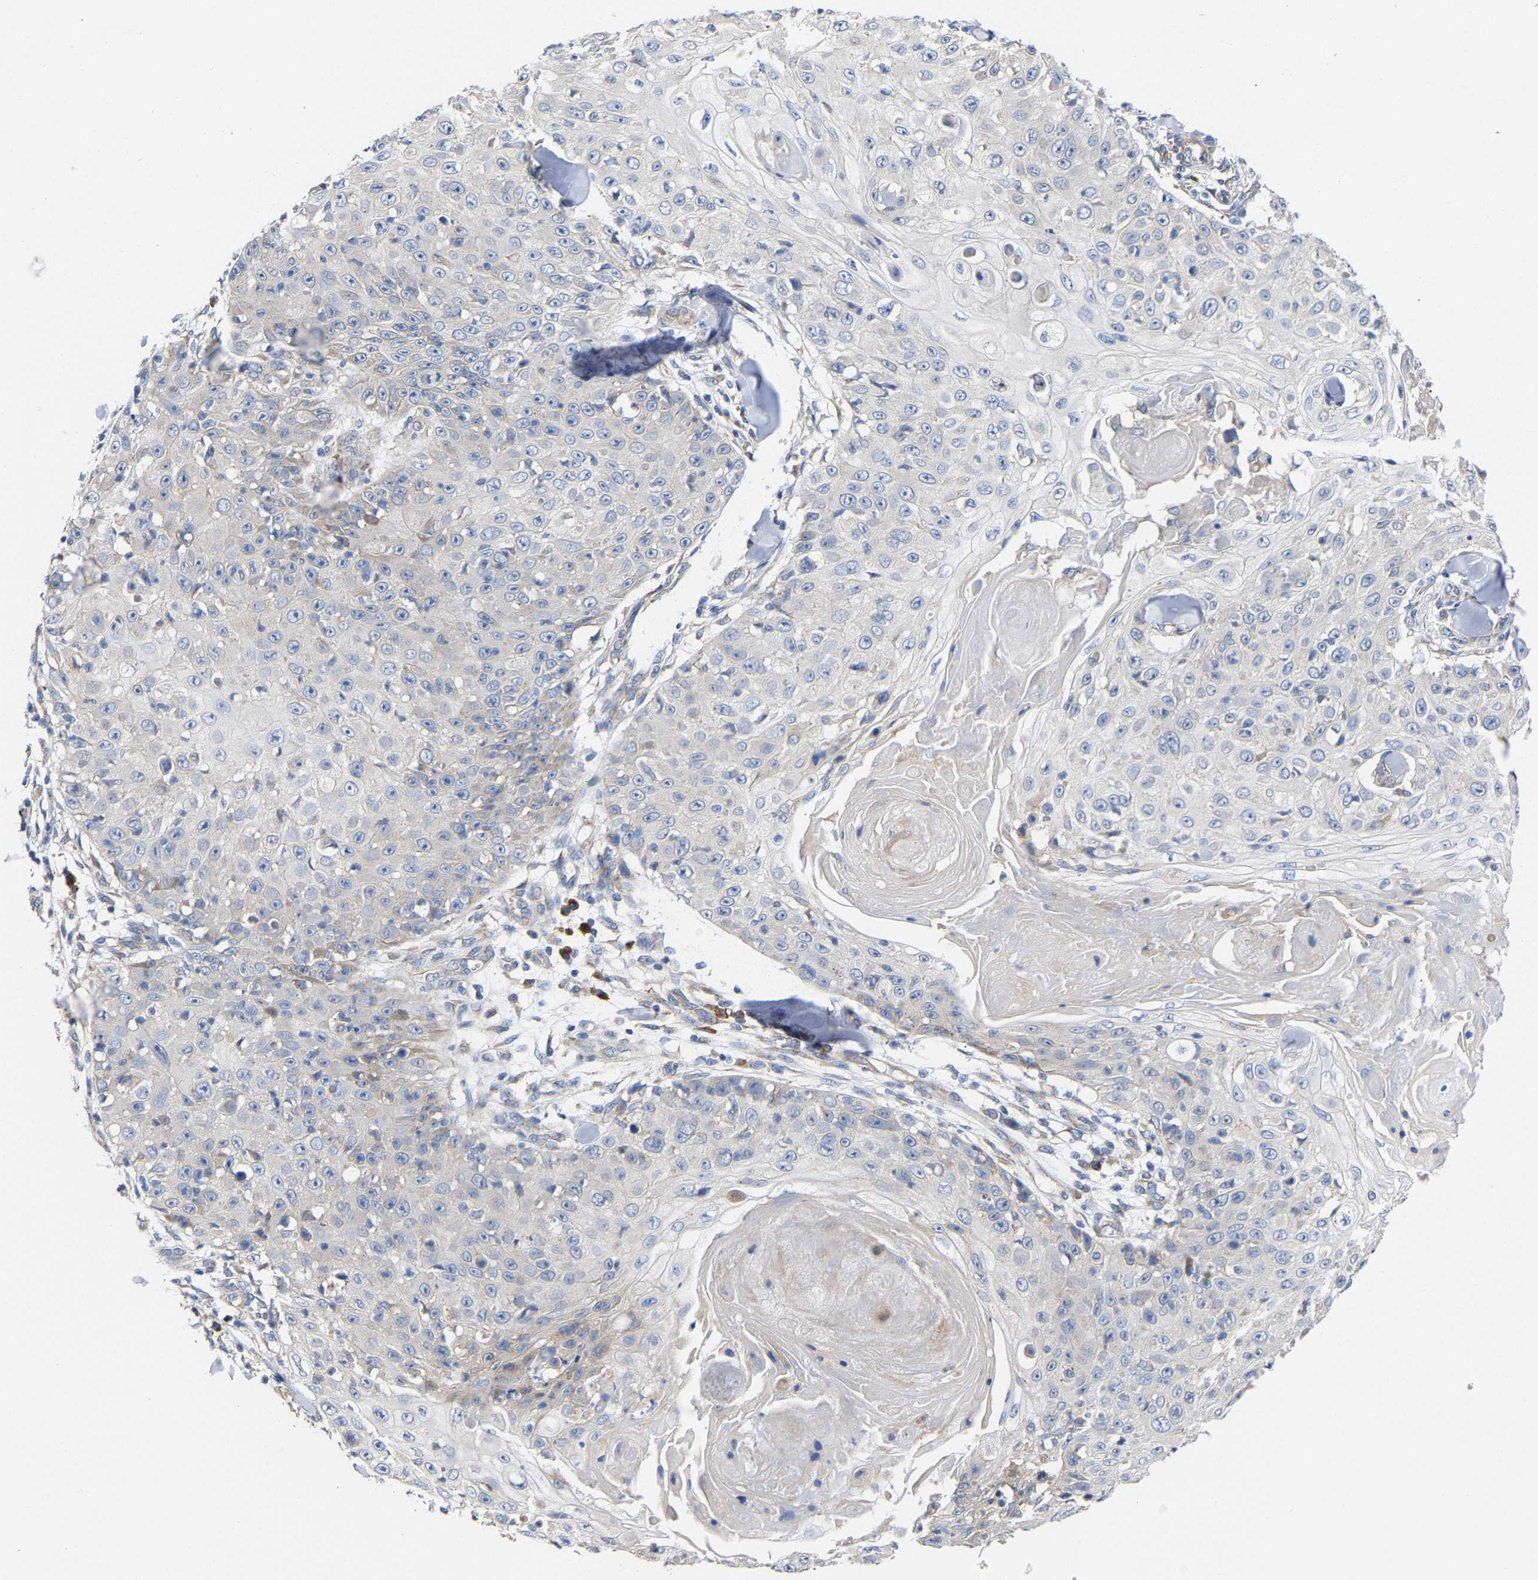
{"staining": {"intensity": "negative", "quantity": "none", "location": "none"}, "tissue": "skin cancer", "cell_type": "Tumor cells", "image_type": "cancer", "snomed": [{"axis": "morphology", "description": "Squamous cell carcinoma, NOS"}, {"axis": "topography", "description": "Skin"}], "caption": "This is an immunohistochemistry (IHC) micrograph of human skin squamous cell carcinoma. There is no positivity in tumor cells.", "gene": "PPP1R15A", "patient": {"sex": "male", "age": 86}}